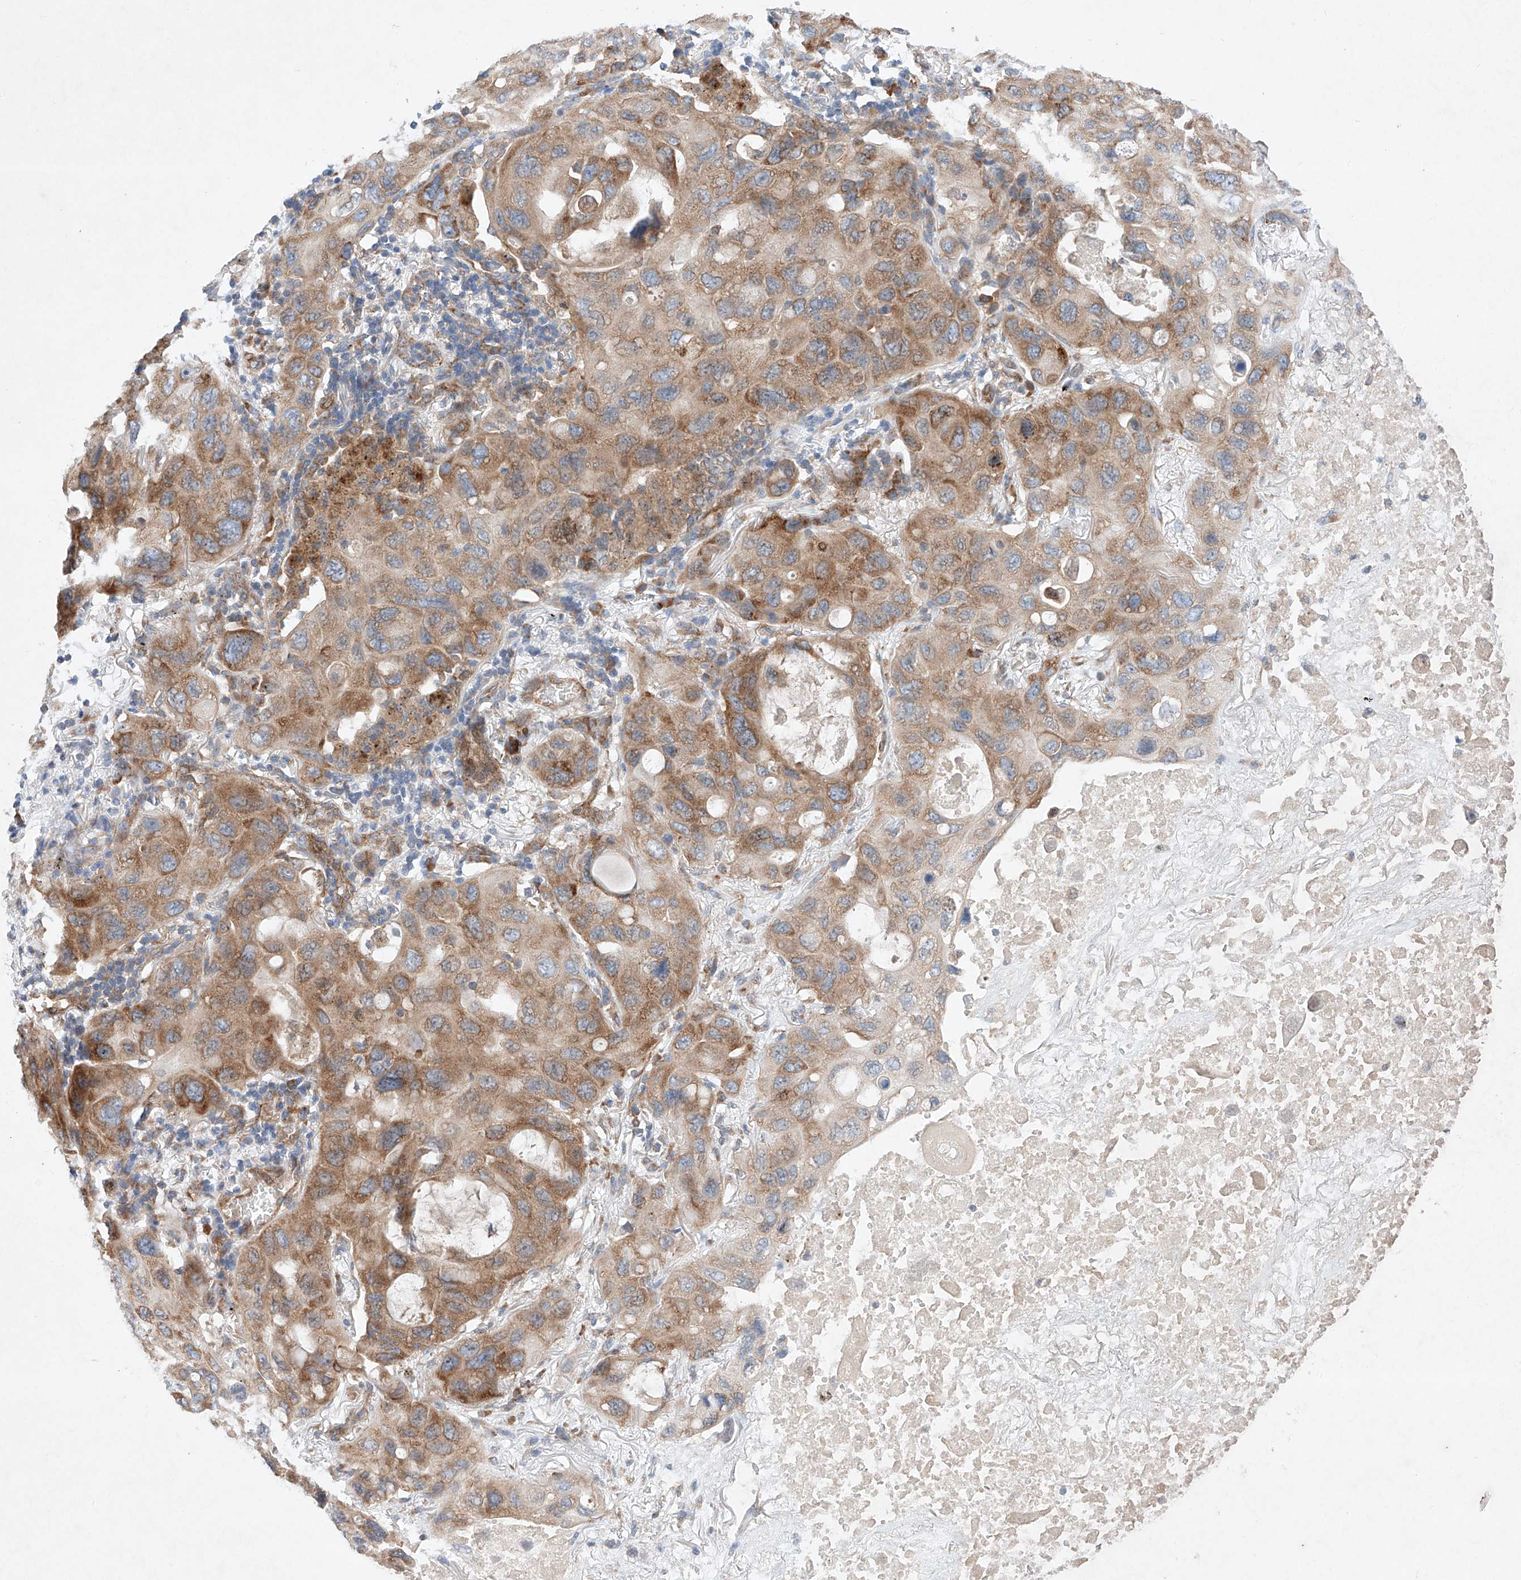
{"staining": {"intensity": "moderate", "quantity": ">75%", "location": "cytoplasmic/membranous"}, "tissue": "lung cancer", "cell_type": "Tumor cells", "image_type": "cancer", "snomed": [{"axis": "morphology", "description": "Squamous cell carcinoma, NOS"}, {"axis": "topography", "description": "Lung"}], "caption": "An immunohistochemistry histopathology image of tumor tissue is shown. Protein staining in brown labels moderate cytoplasmic/membranous positivity in lung cancer within tumor cells.", "gene": "FASTK", "patient": {"sex": "female", "age": 73}}